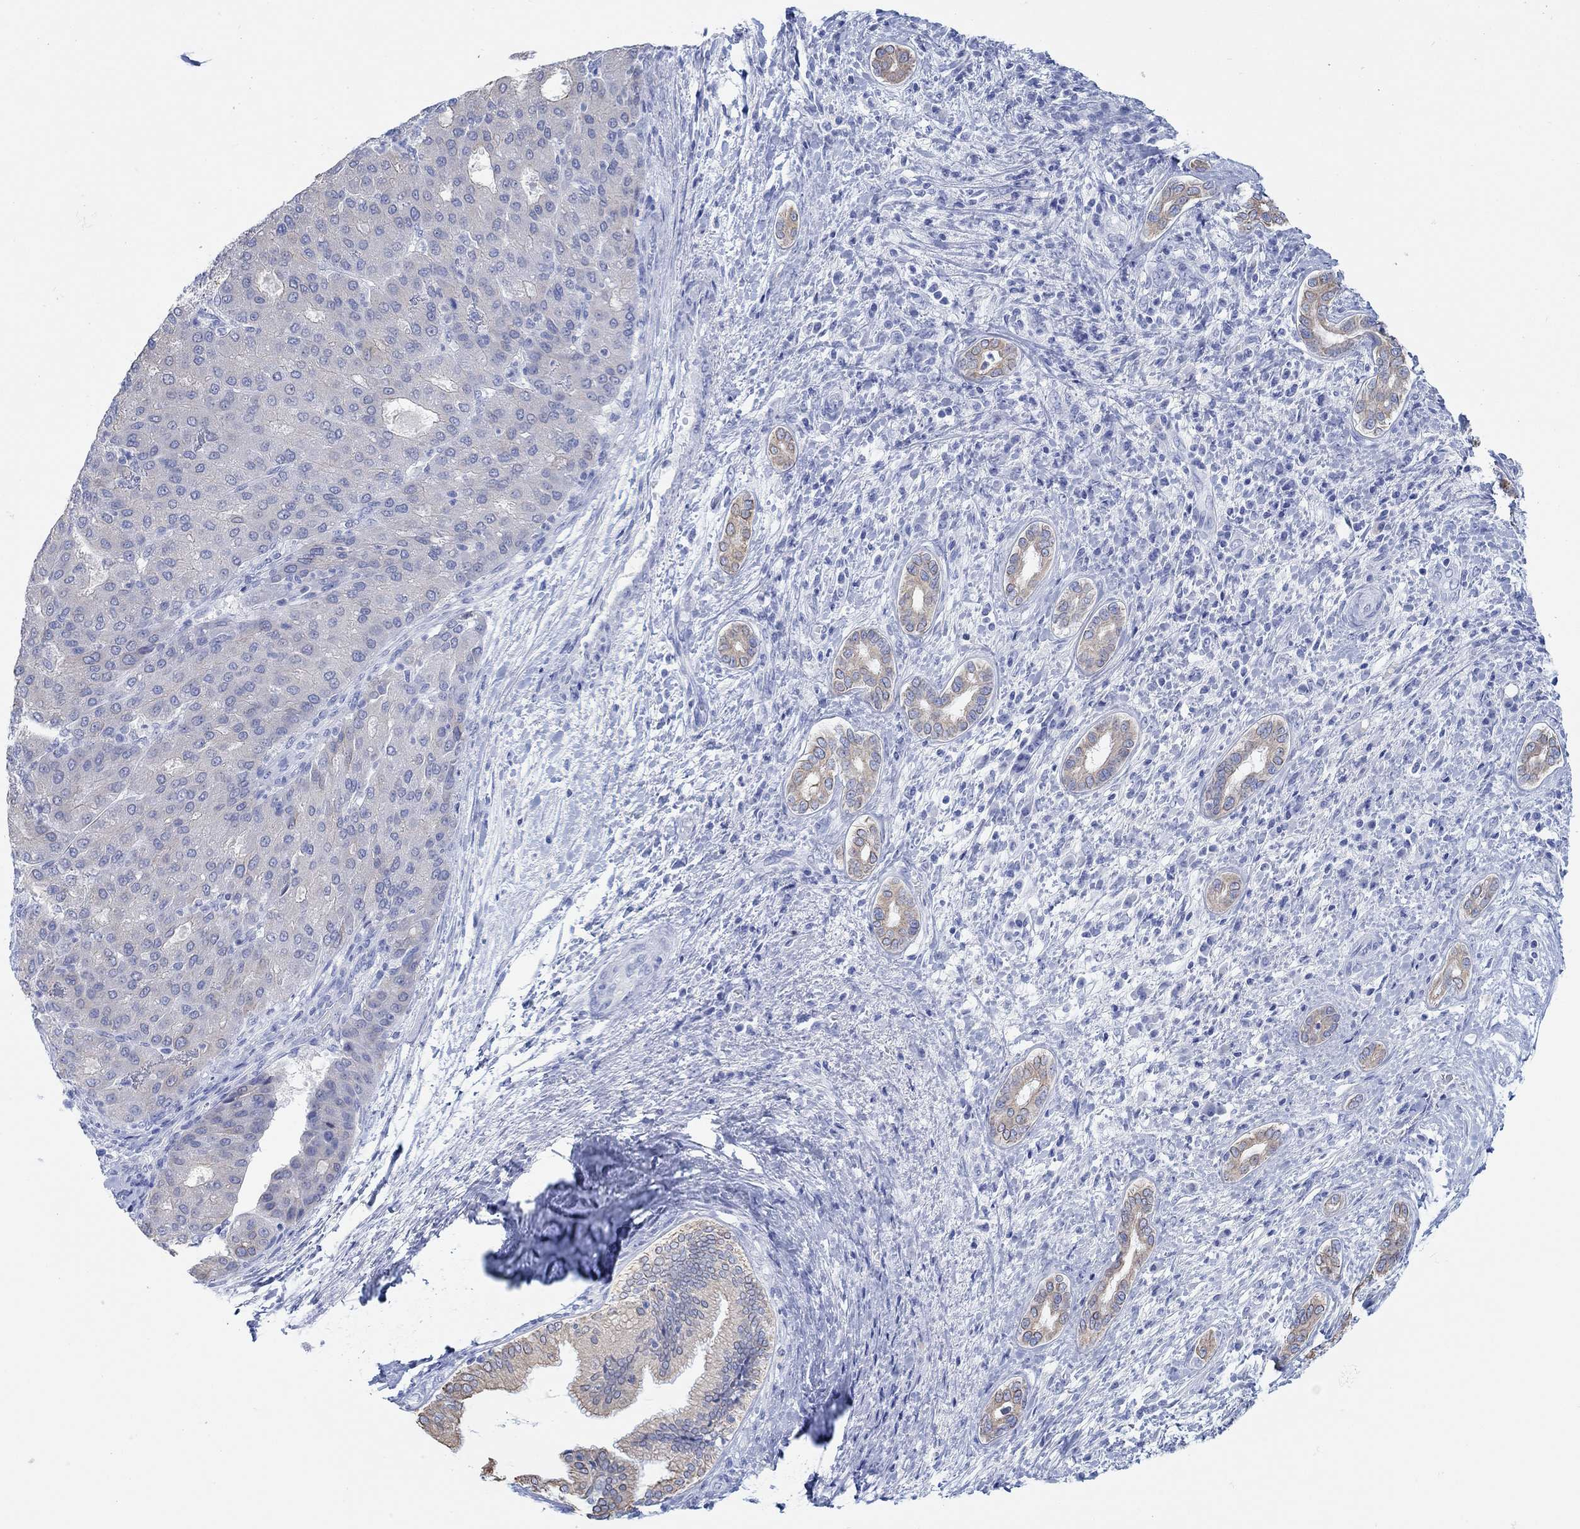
{"staining": {"intensity": "negative", "quantity": "none", "location": "none"}, "tissue": "liver cancer", "cell_type": "Tumor cells", "image_type": "cancer", "snomed": [{"axis": "morphology", "description": "Carcinoma, Hepatocellular, NOS"}, {"axis": "topography", "description": "Liver"}], "caption": "Immunohistochemical staining of hepatocellular carcinoma (liver) shows no significant staining in tumor cells.", "gene": "AK8", "patient": {"sex": "male", "age": 65}}